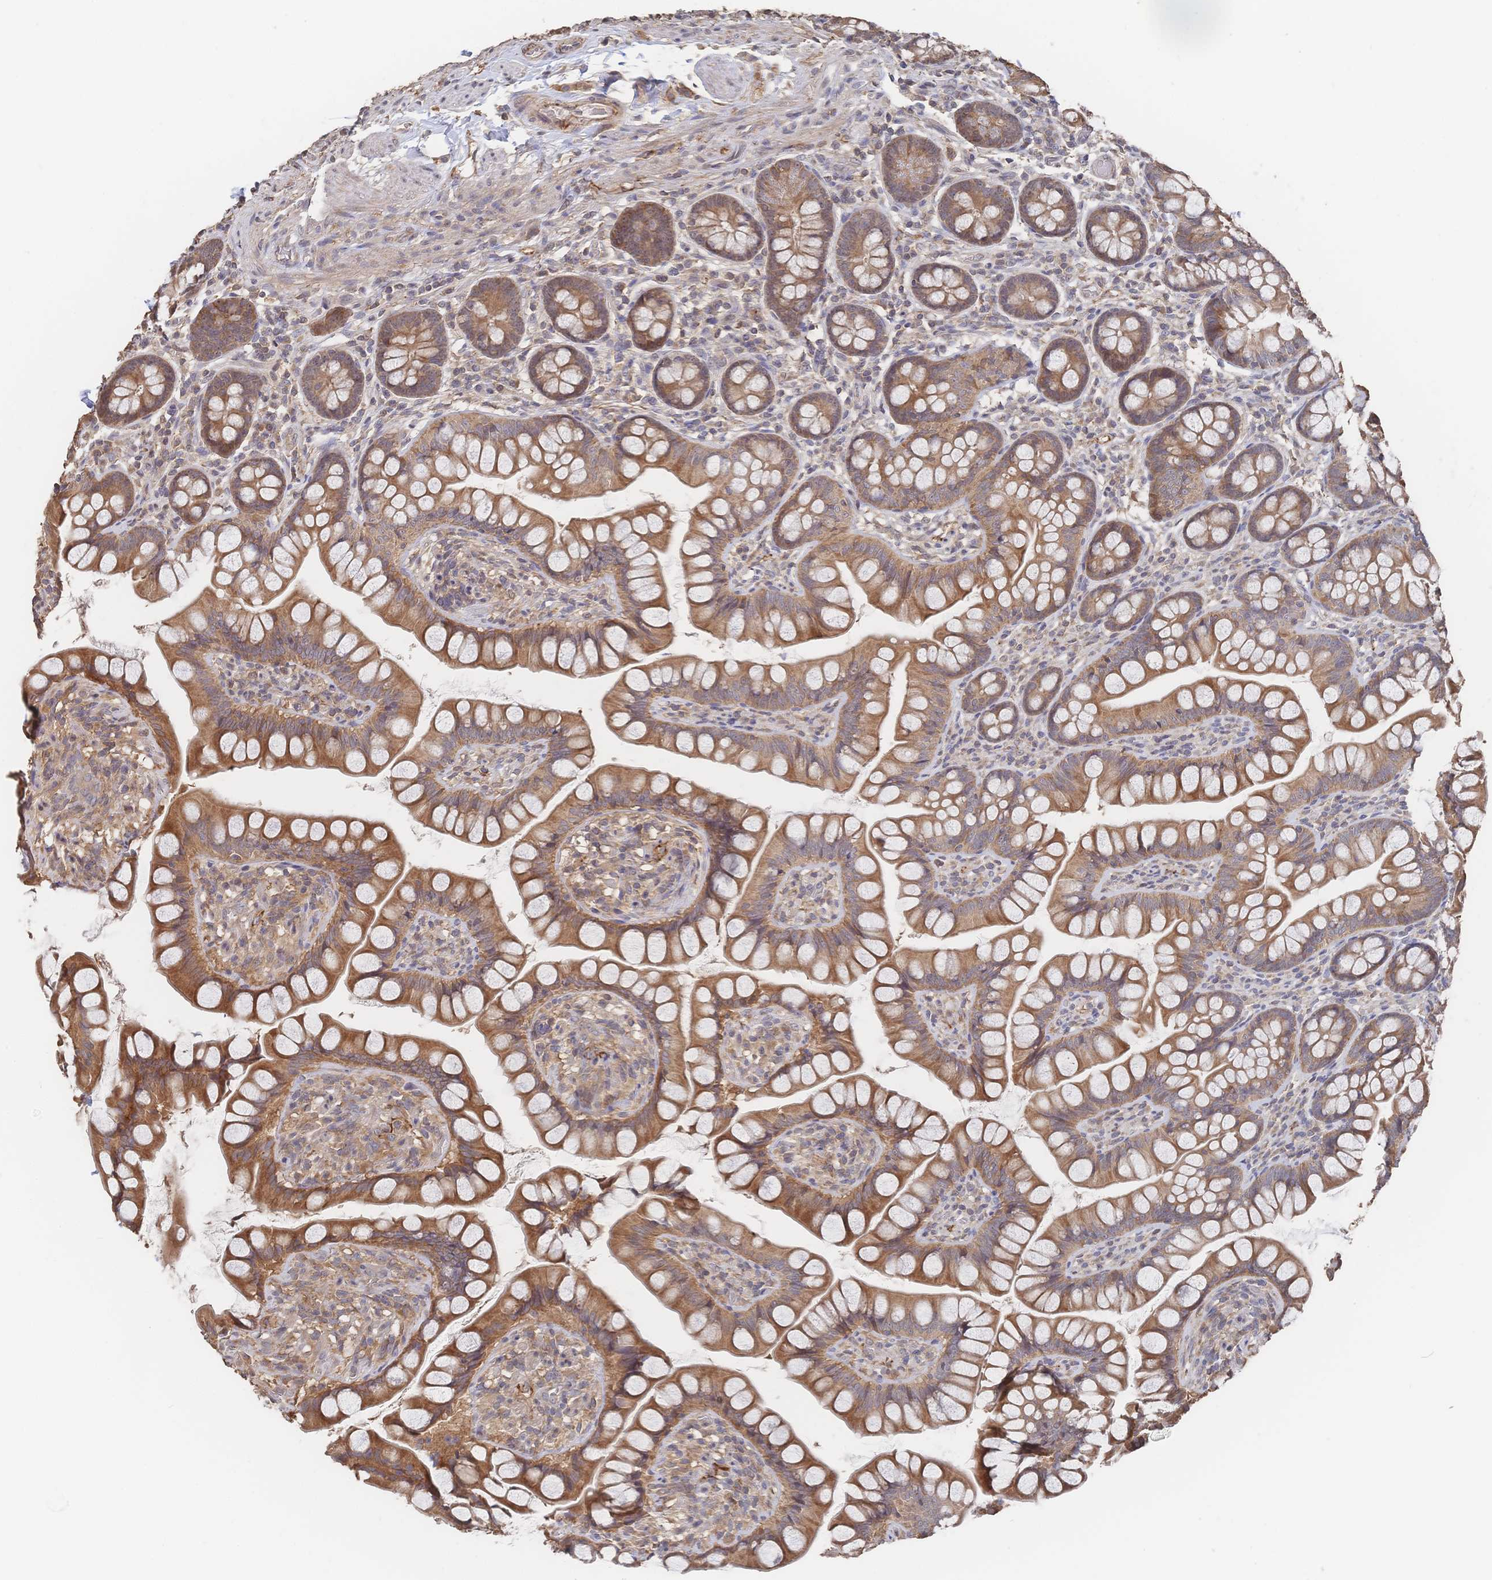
{"staining": {"intensity": "moderate", "quantity": ">75%", "location": "cytoplasmic/membranous"}, "tissue": "small intestine", "cell_type": "Glandular cells", "image_type": "normal", "snomed": [{"axis": "morphology", "description": "Normal tissue, NOS"}, {"axis": "topography", "description": "Small intestine"}], "caption": "A medium amount of moderate cytoplasmic/membranous expression is appreciated in approximately >75% of glandular cells in benign small intestine. The protein is shown in brown color, while the nuclei are stained blue.", "gene": "DNAJA4", "patient": {"sex": "male", "age": 70}}